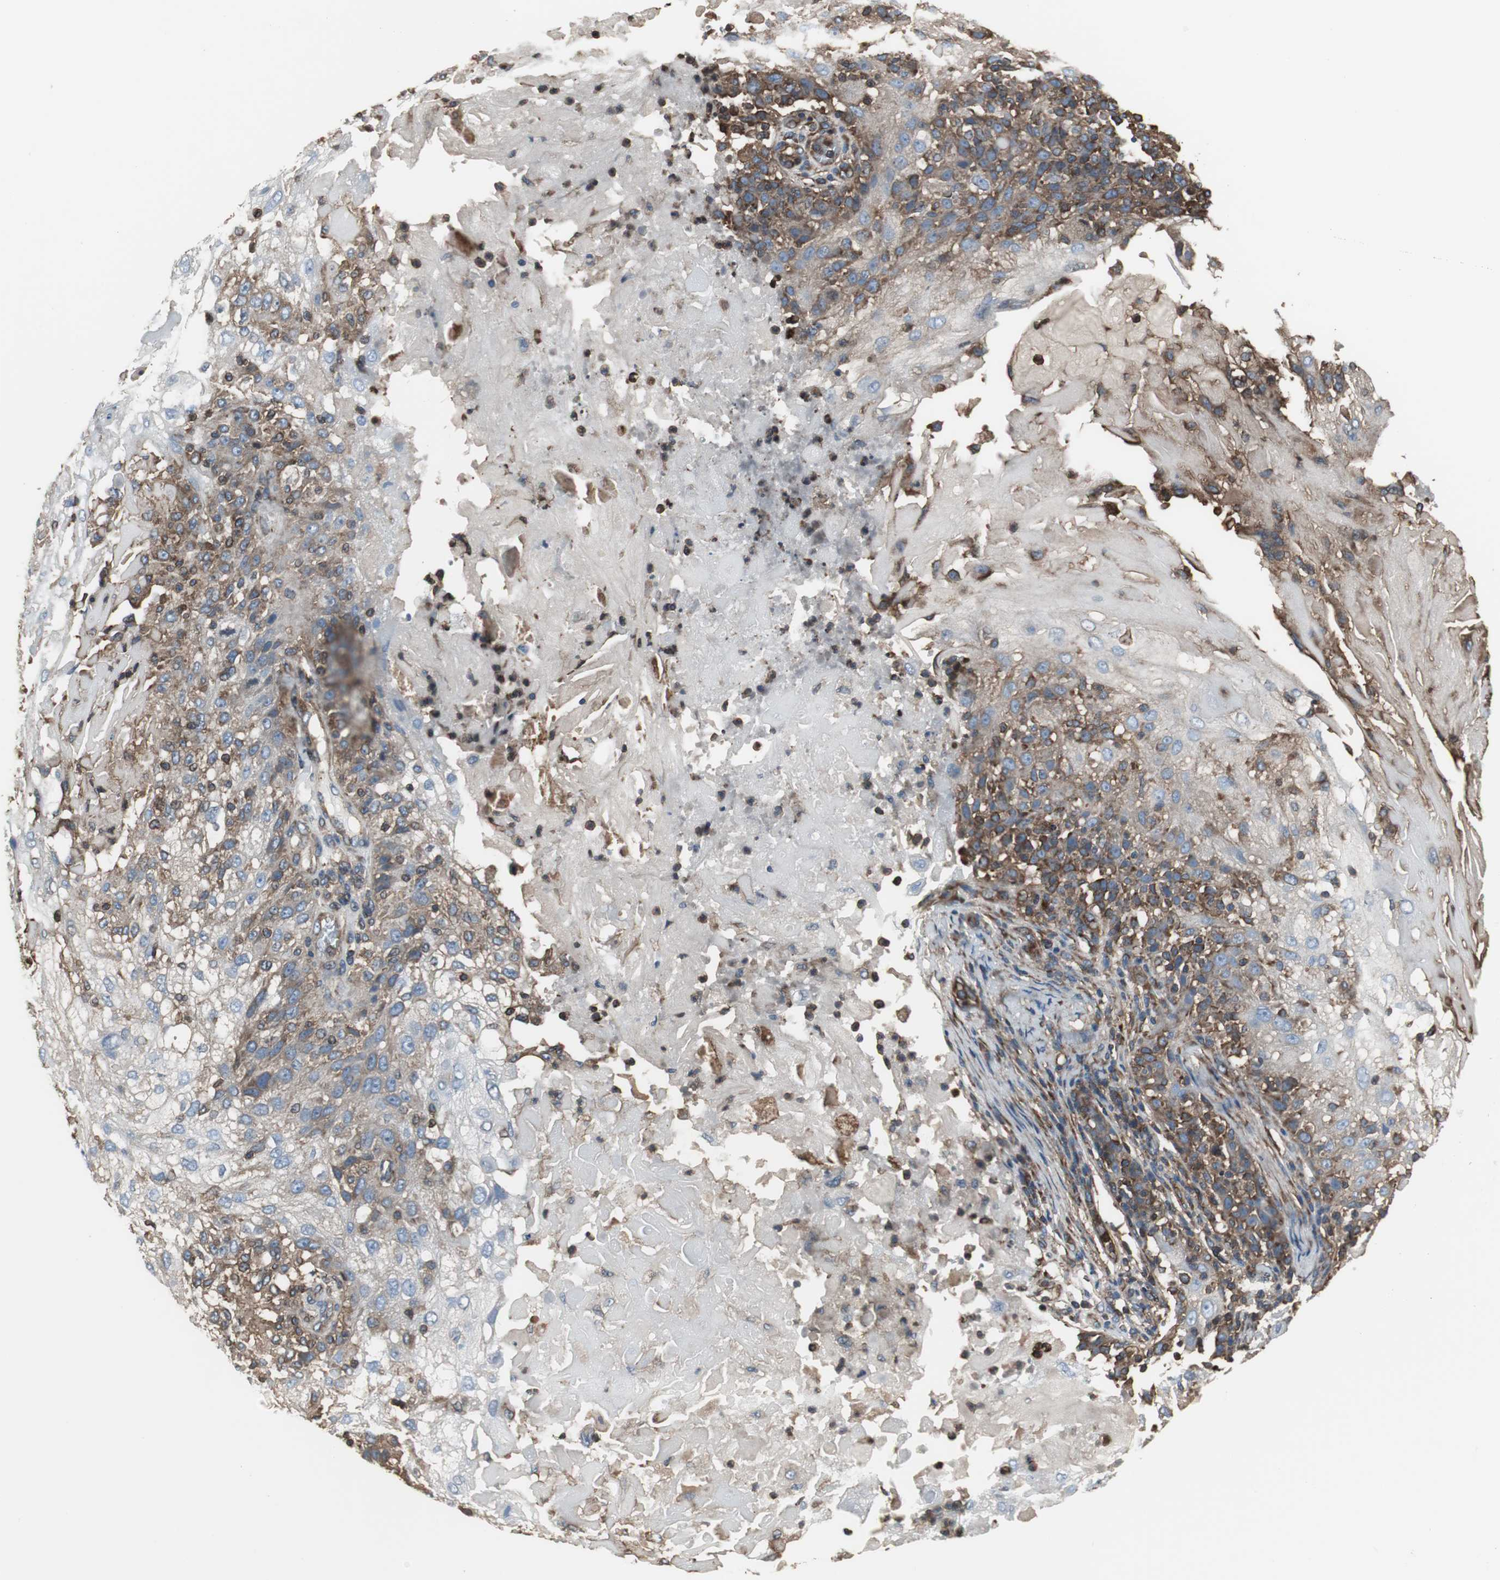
{"staining": {"intensity": "moderate", "quantity": "25%-75%", "location": "cytoplasmic/membranous"}, "tissue": "skin cancer", "cell_type": "Tumor cells", "image_type": "cancer", "snomed": [{"axis": "morphology", "description": "Normal tissue, NOS"}, {"axis": "morphology", "description": "Squamous cell carcinoma, NOS"}, {"axis": "topography", "description": "Skin"}], "caption": "There is medium levels of moderate cytoplasmic/membranous positivity in tumor cells of skin cancer (squamous cell carcinoma), as demonstrated by immunohistochemical staining (brown color).", "gene": "ACTN1", "patient": {"sex": "female", "age": 83}}